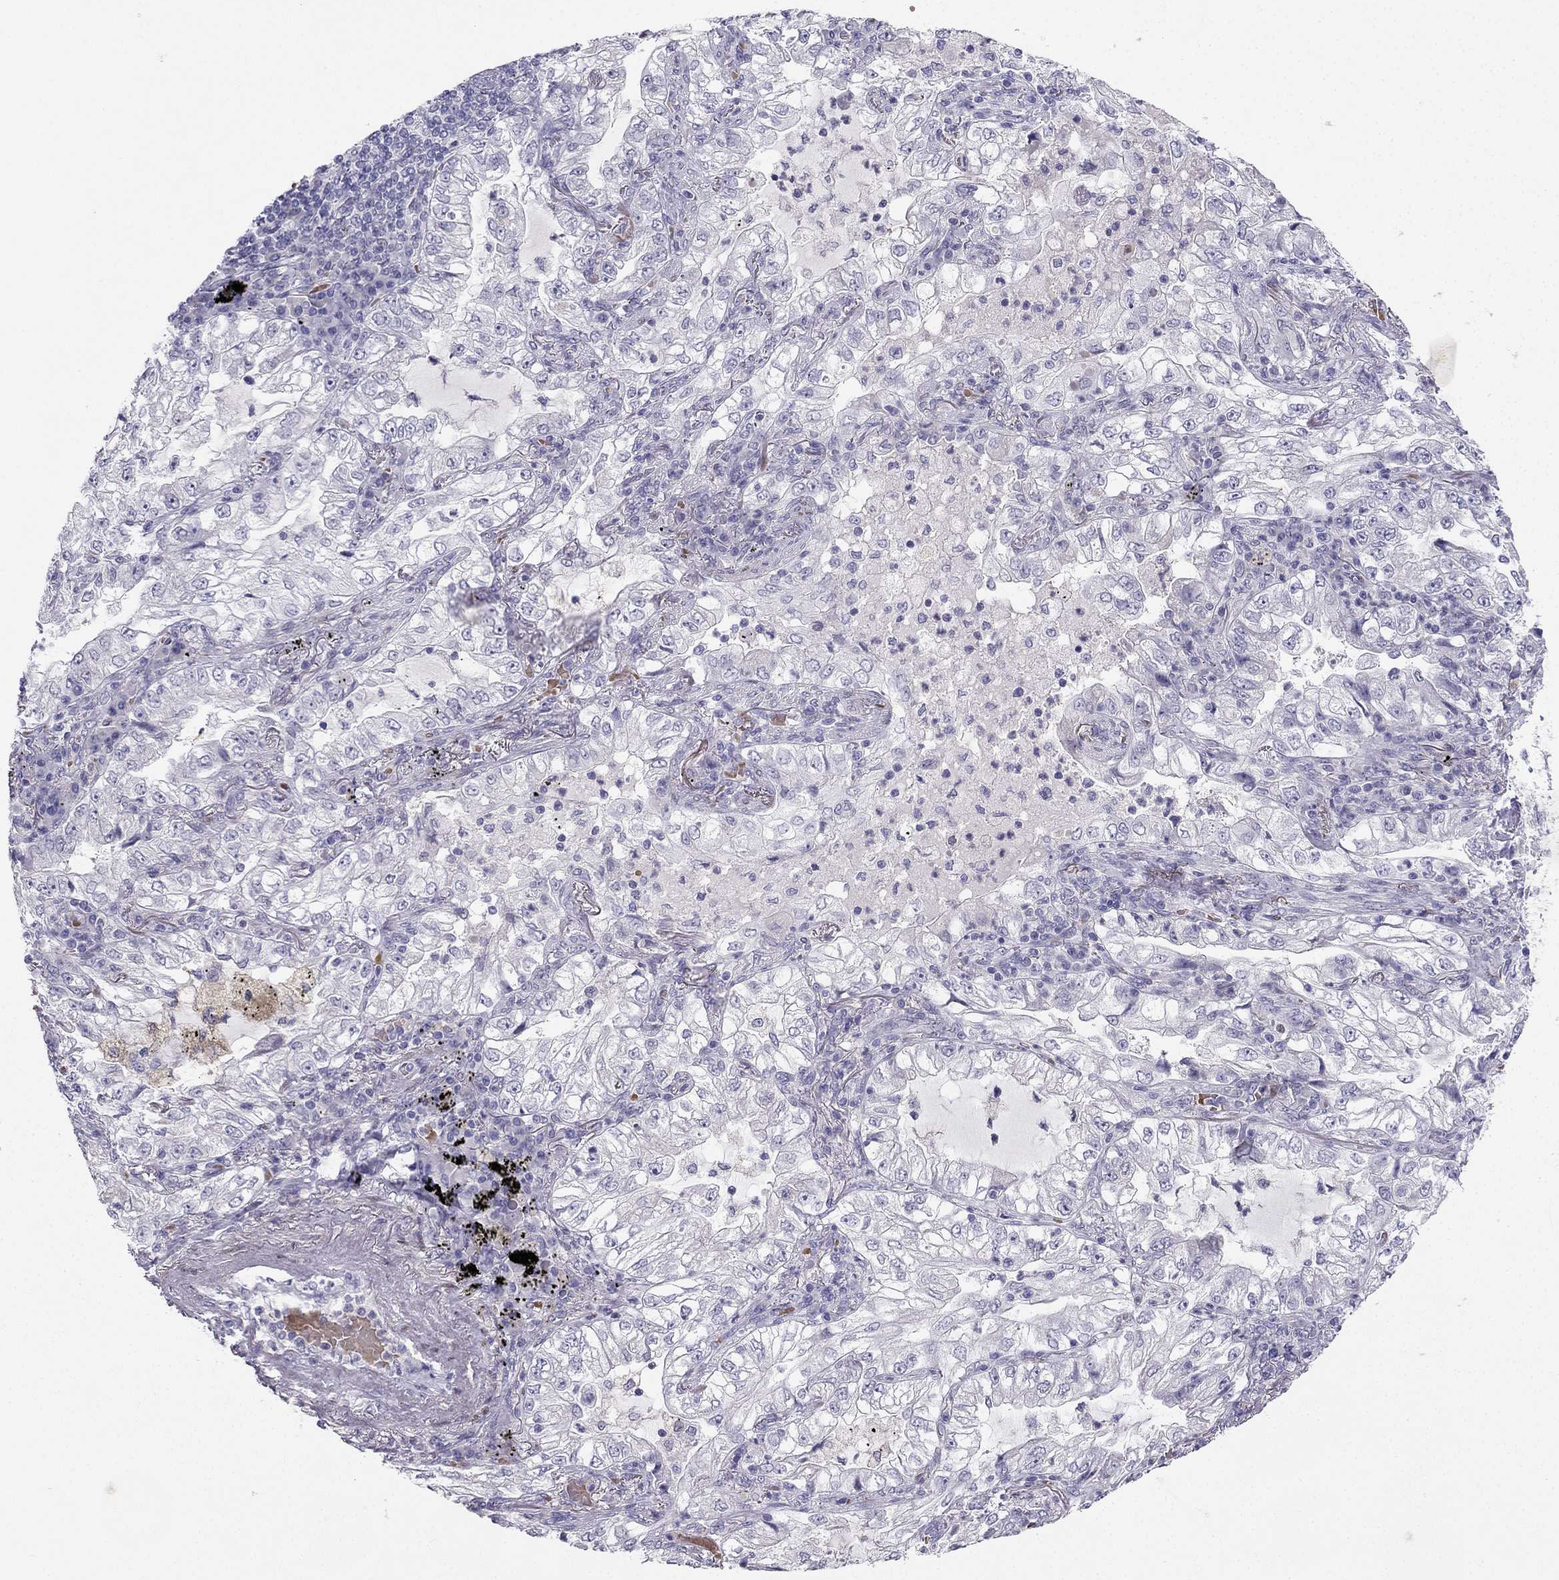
{"staining": {"intensity": "negative", "quantity": "none", "location": "none"}, "tissue": "lung cancer", "cell_type": "Tumor cells", "image_type": "cancer", "snomed": [{"axis": "morphology", "description": "Adenocarcinoma, NOS"}, {"axis": "topography", "description": "Lung"}], "caption": "This is an immunohistochemistry (IHC) micrograph of human lung cancer (adenocarcinoma). There is no expression in tumor cells.", "gene": "RSPH14", "patient": {"sex": "female", "age": 73}}